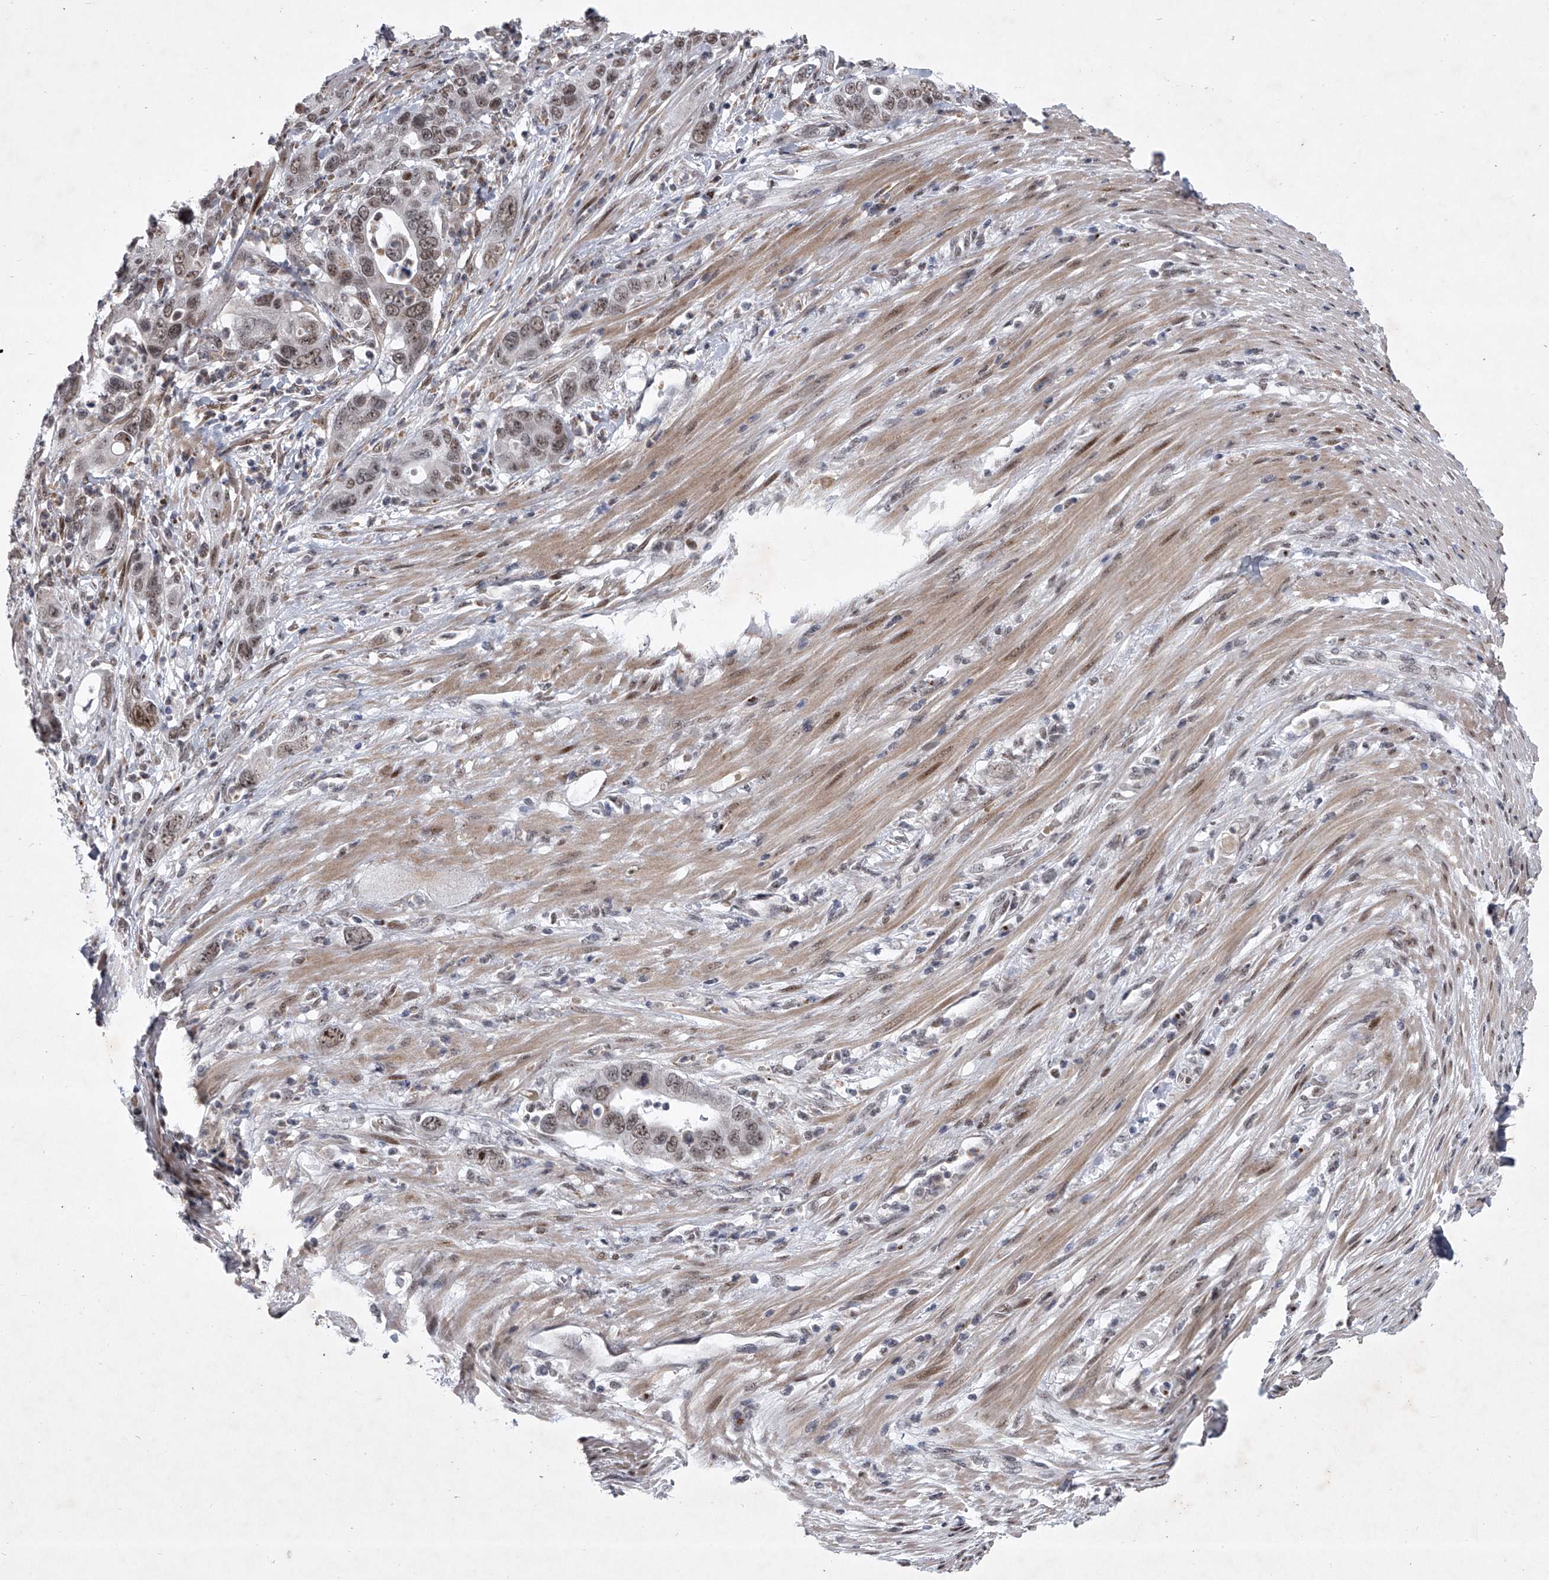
{"staining": {"intensity": "moderate", "quantity": ">75%", "location": "nuclear"}, "tissue": "pancreatic cancer", "cell_type": "Tumor cells", "image_type": "cancer", "snomed": [{"axis": "morphology", "description": "Adenocarcinoma, NOS"}, {"axis": "topography", "description": "Pancreas"}], "caption": "DAB immunohistochemical staining of human adenocarcinoma (pancreatic) shows moderate nuclear protein positivity in about >75% of tumor cells.", "gene": "MLLT1", "patient": {"sex": "female", "age": 71}}